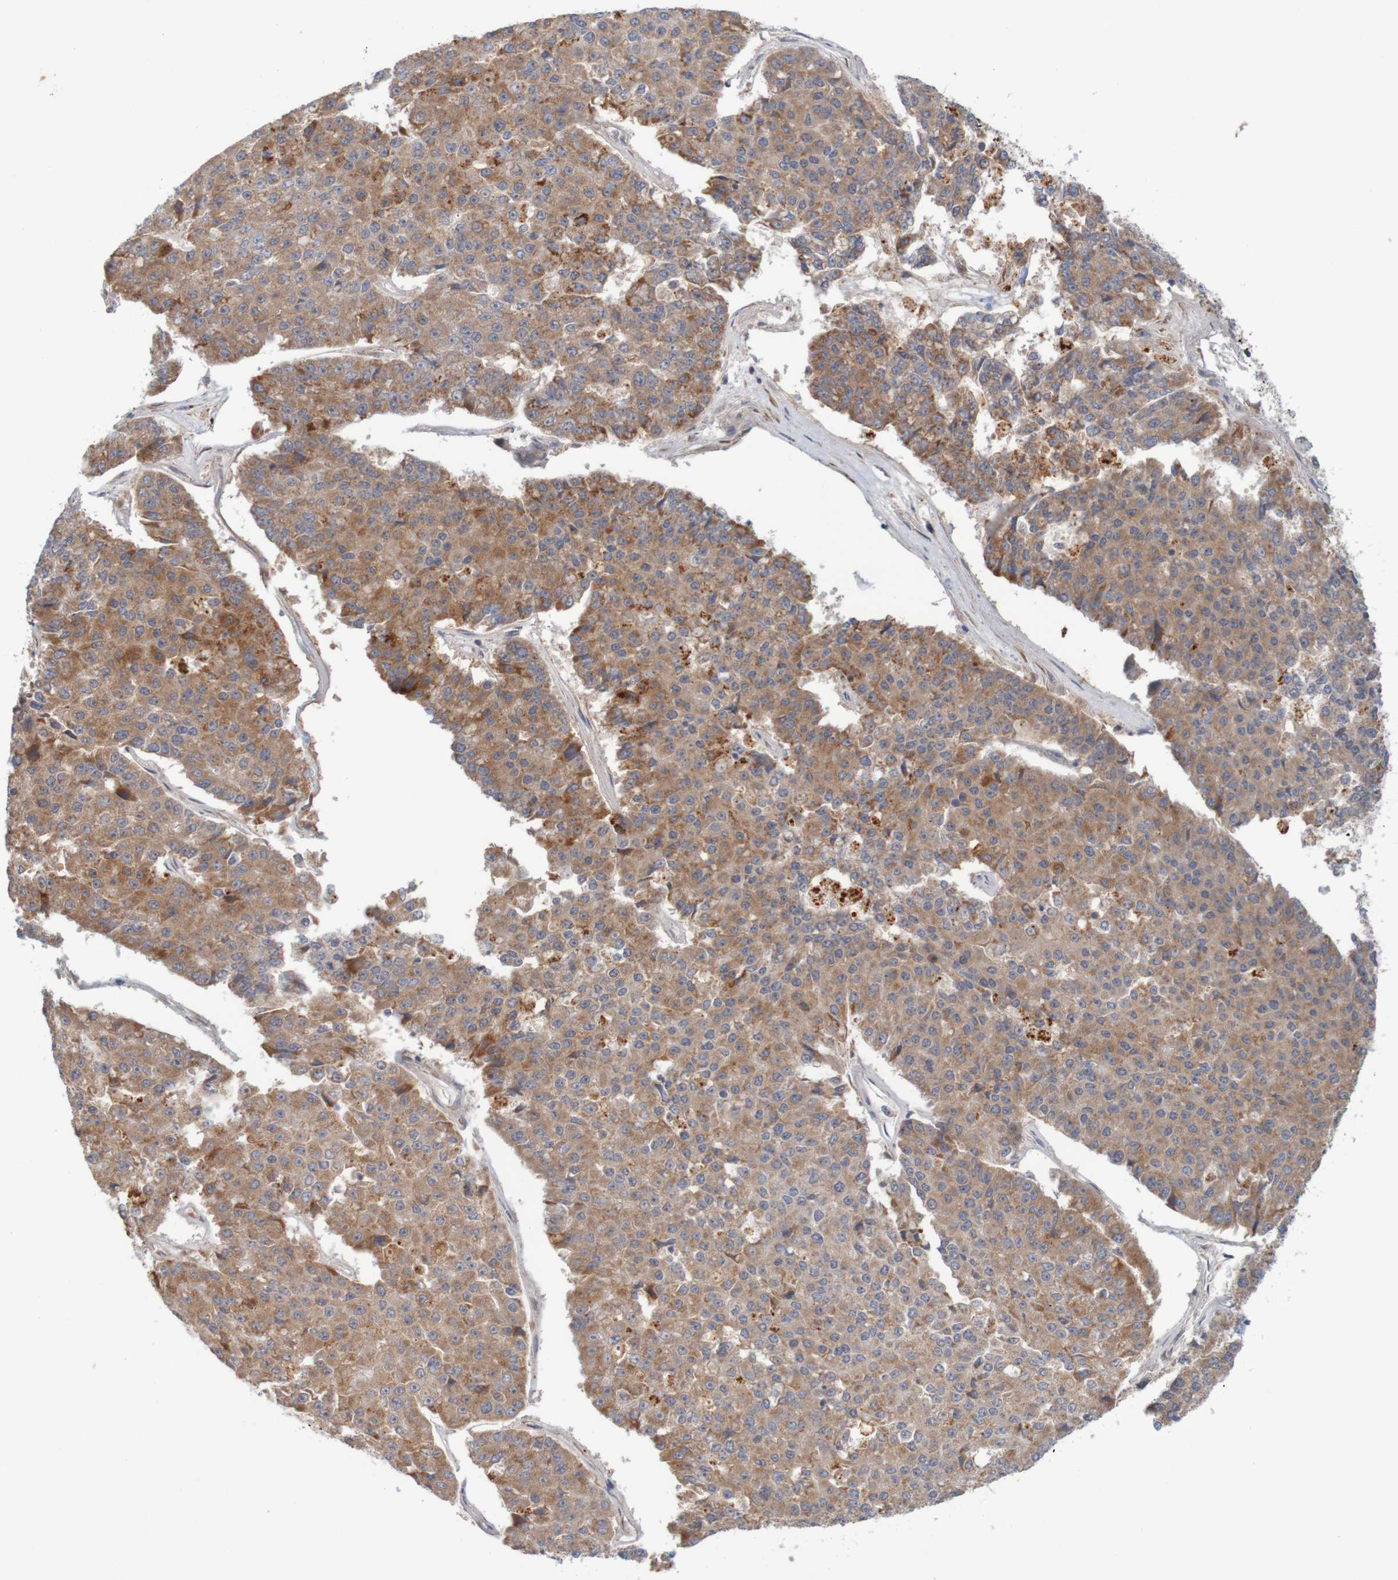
{"staining": {"intensity": "moderate", "quantity": ">75%", "location": "cytoplasmic/membranous"}, "tissue": "pancreatic cancer", "cell_type": "Tumor cells", "image_type": "cancer", "snomed": [{"axis": "morphology", "description": "Adenocarcinoma, NOS"}, {"axis": "topography", "description": "Pancreas"}], "caption": "Protein analysis of pancreatic cancer (adenocarcinoma) tissue displays moderate cytoplasmic/membranous expression in approximately >75% of tumor cells.", "gene": "NAV2", "patient": {"sex": "male", "age": 50}}